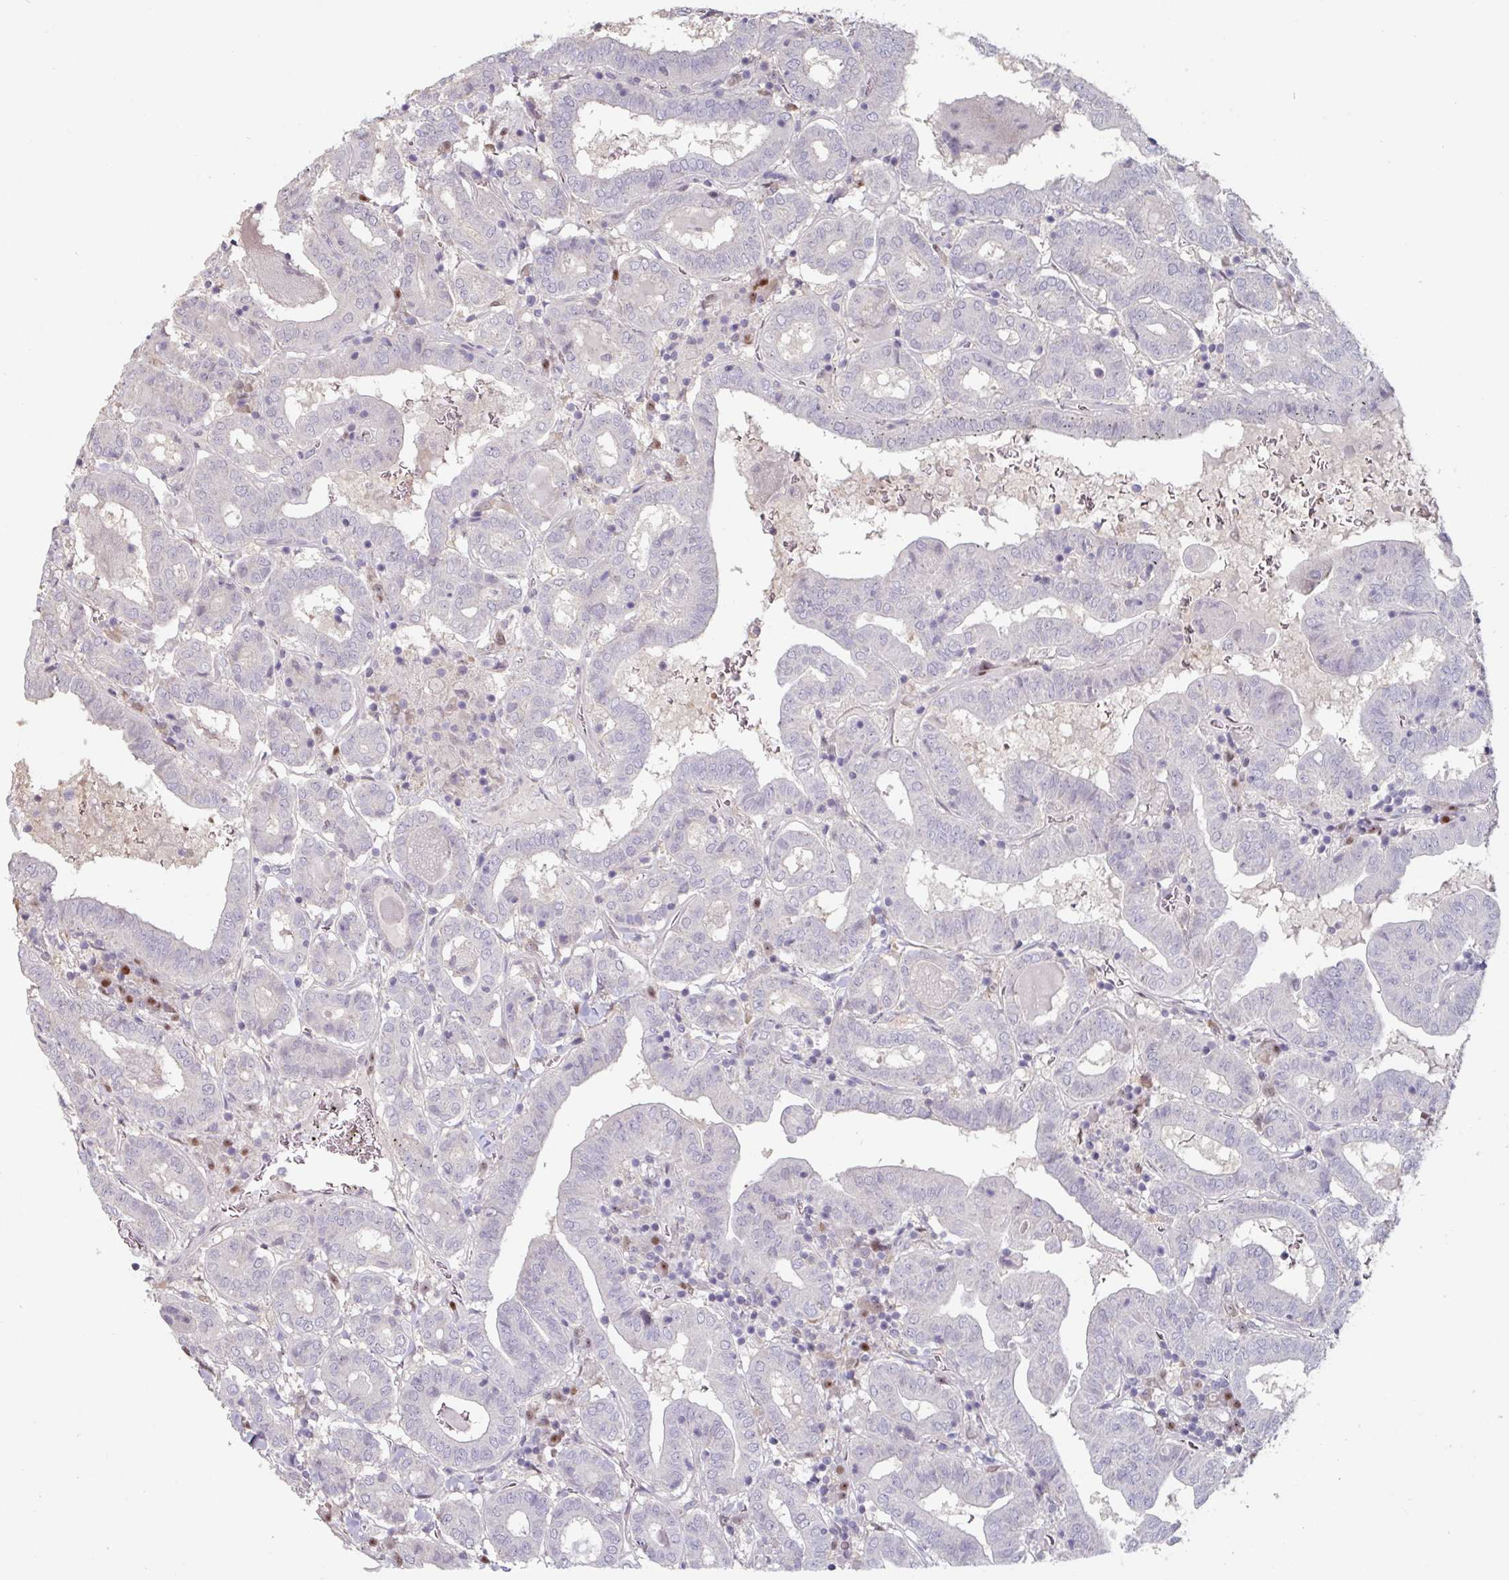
{"staining": {"intensity": "negative", "quantity": "none", "location": "none"}, "tissue": "thyroid cancer", "cell_type": "Tumor cells", "image_type": "cancer", "snomed": [{"axis": "morphology", "description": "Papillary adenocarcinoma, NOS"}, {"axis": "topography", "description": "Thyroid gland"}], "caption": "Immunohistochemistry (IHC) histopathology image of neoplastic tissue: human thyroid papillary adenocarcinoma stained with DAB (3,3'-diaminobenzidine) displays no significant protein staining in tumor cells.", "gene": "ZBTB6", "patient": {"sex": "female", "age": 72}}